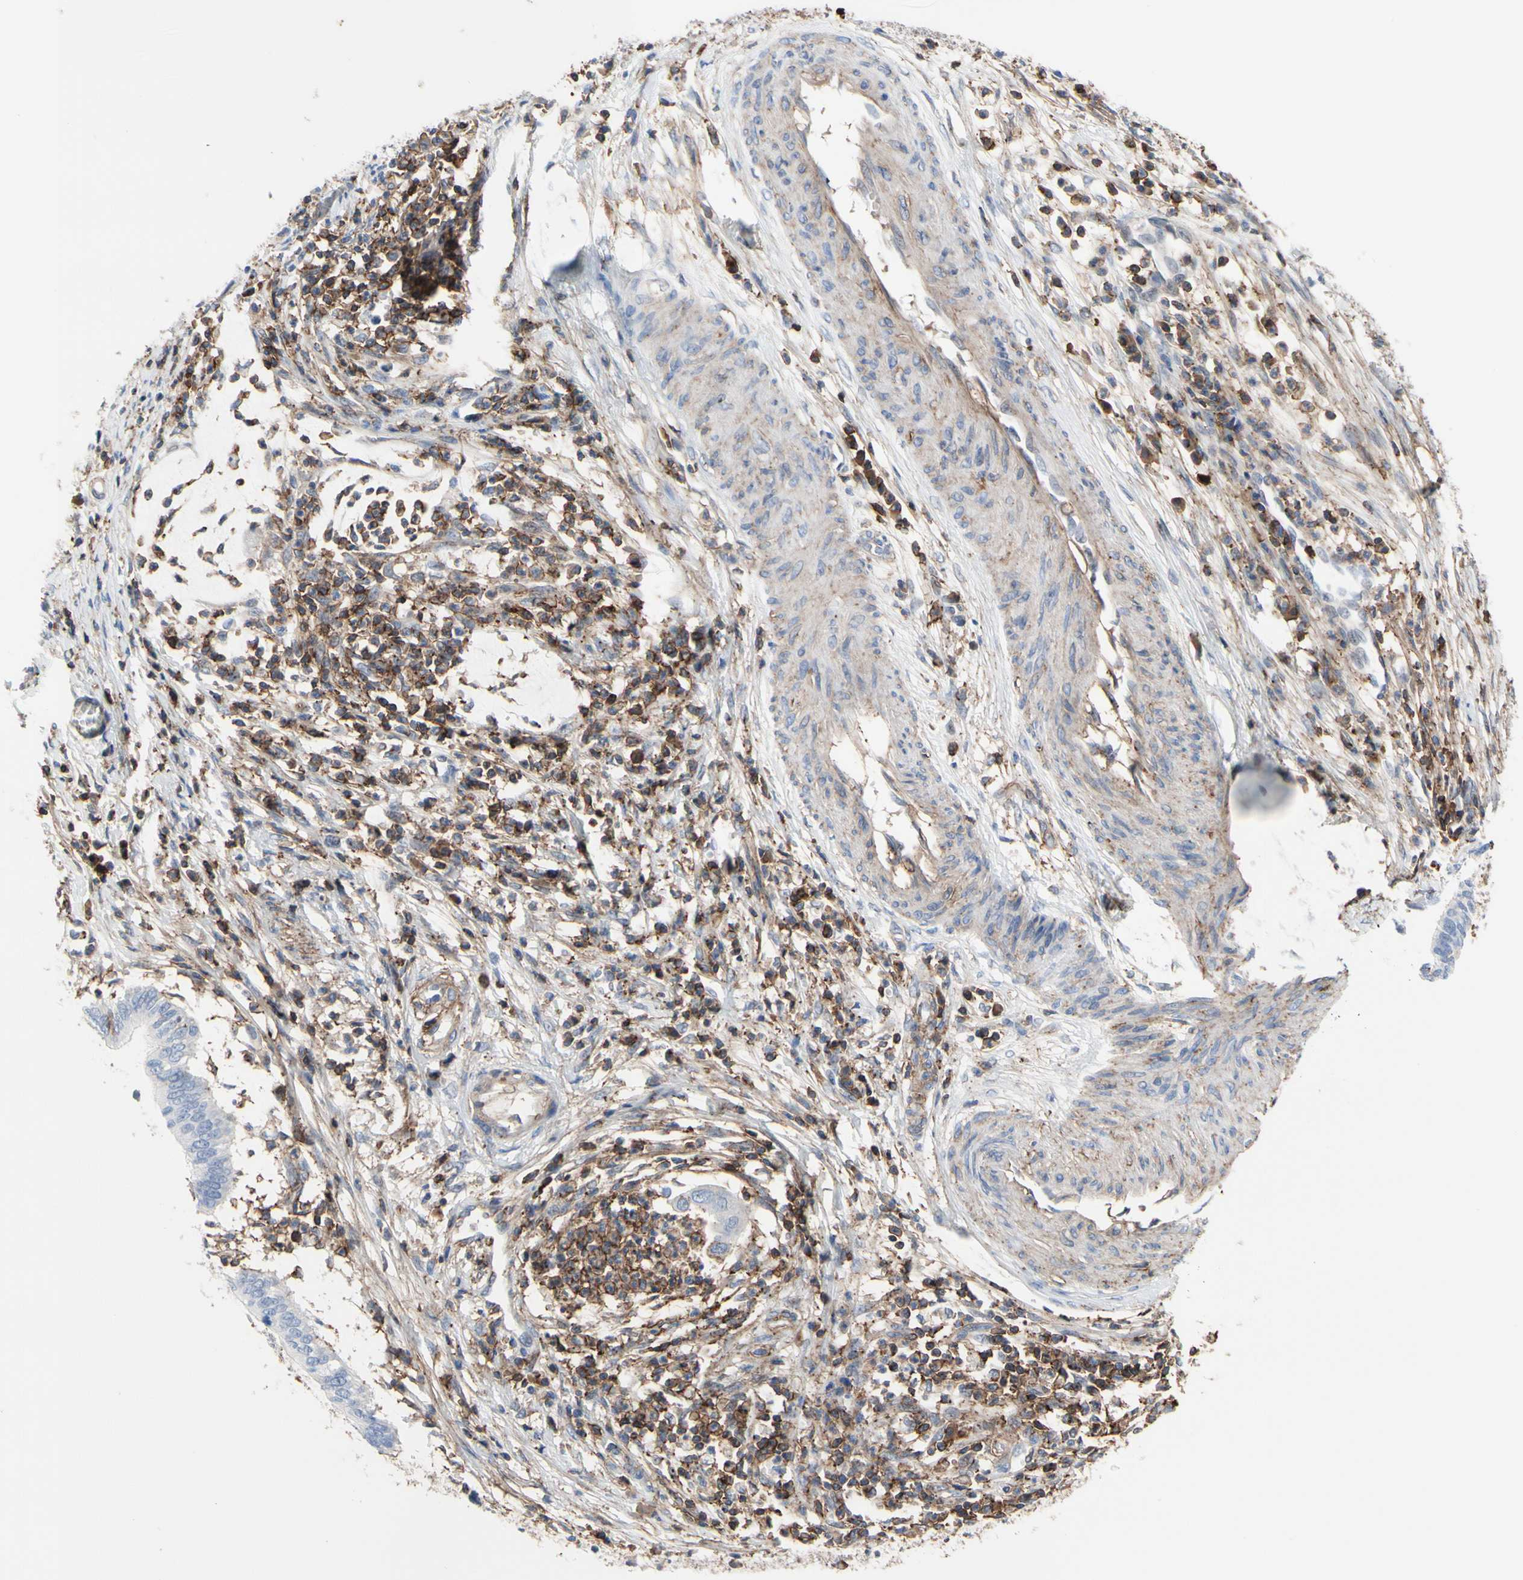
{"staining": {"intensity": "negative", "quantity": "none", "location": "none"}, "tissue": "cervical cancer", "cell_type": "Tumor cells", "image_type": "cancer", "snomed": [{"axis": "morphology", "description": "Adenocarcinoma, NOS"}, {"axis": "topography", "description": "Cervix"}], "caption": "Micrograph shows no protein staining in tumor cells of cervical cancer tissue.", "gene": "ANXA6", "patient": {"sex": "female", "age": 36}}